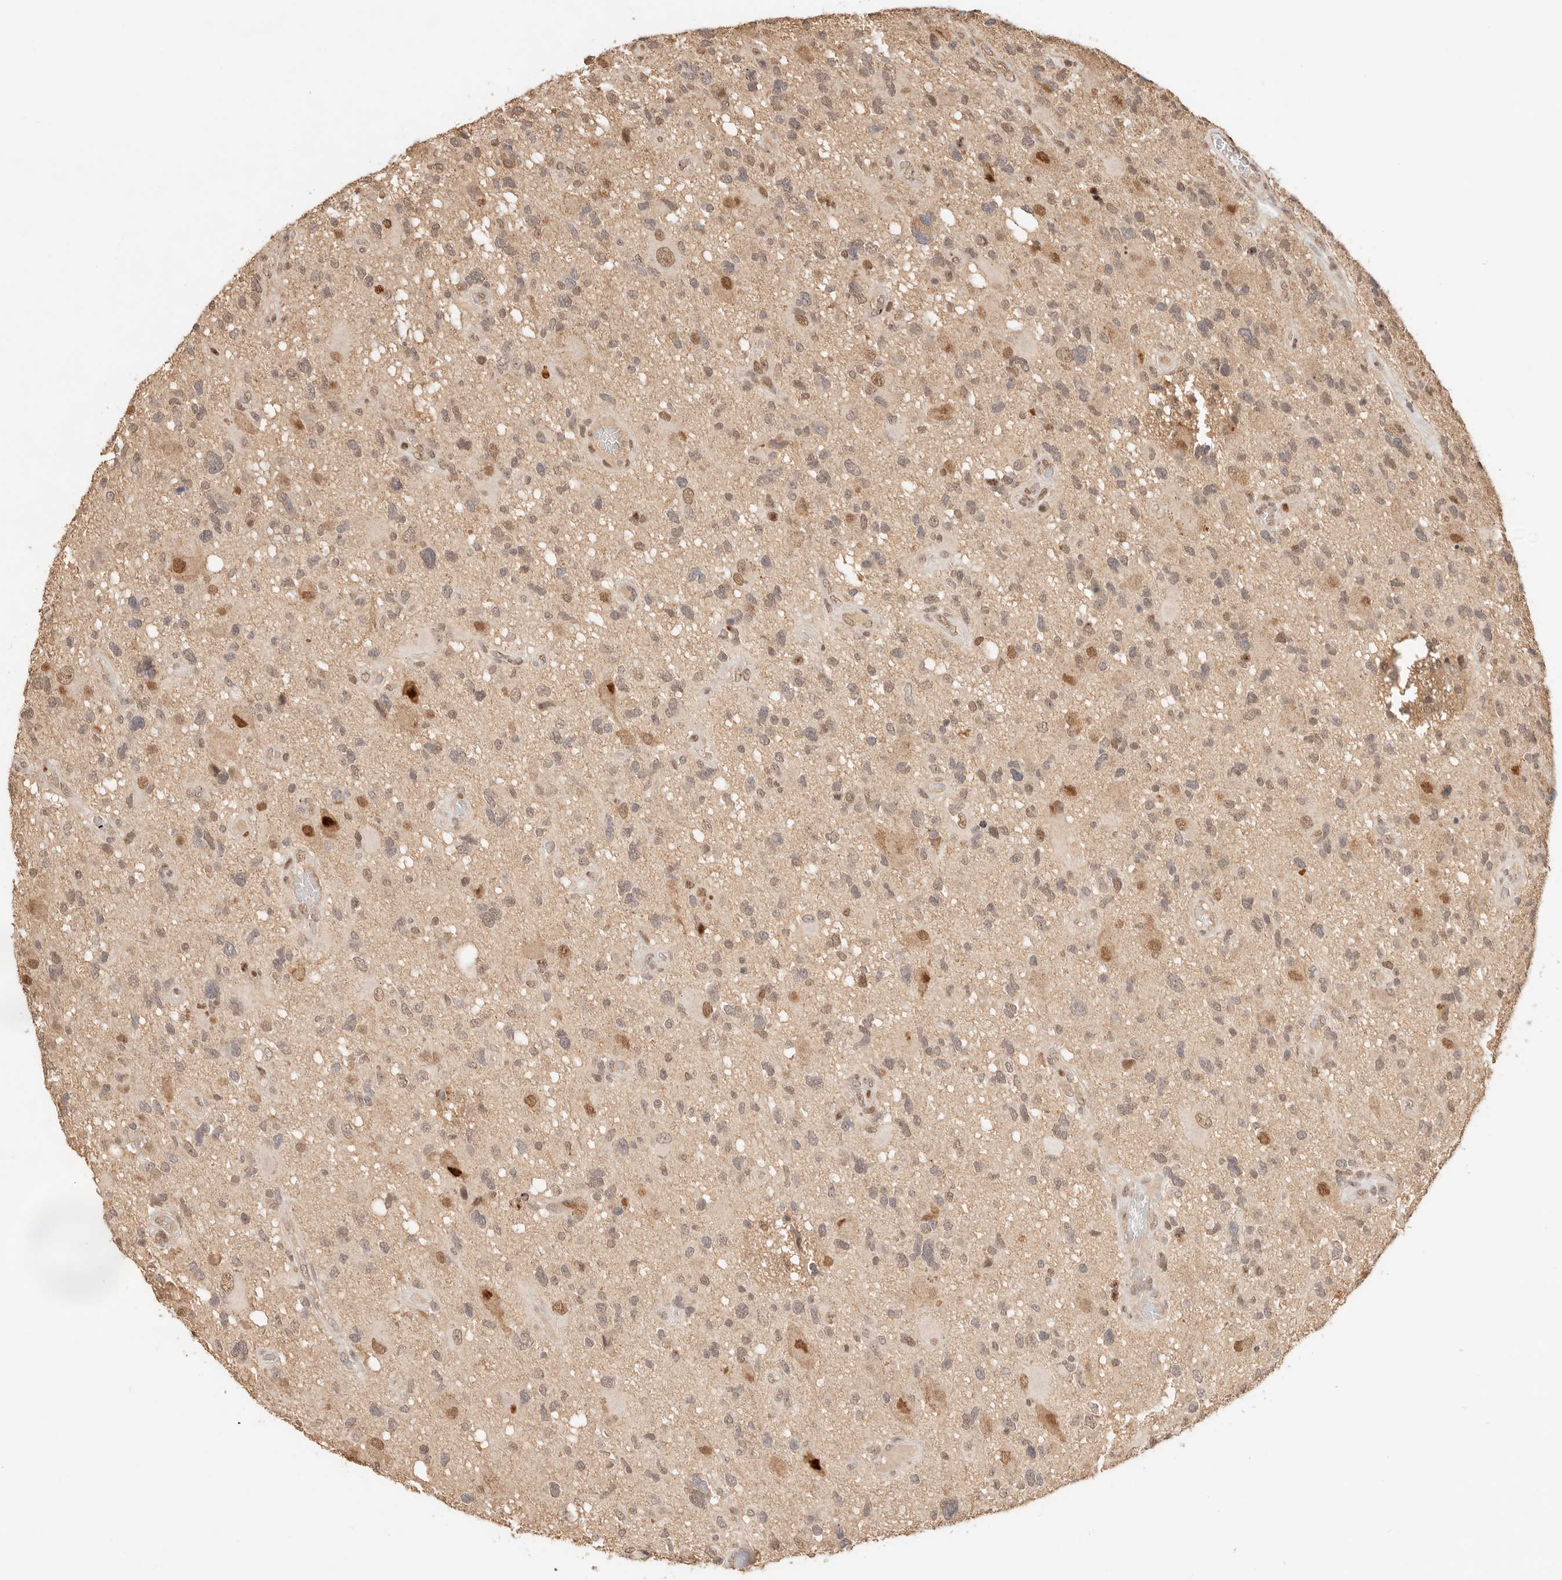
{"staining": {"intensity": "moderate", "quantity": "<25%", "location": "nuclear"}, "tissue": "glioma", "cell_type": "Tumor cells", "image_type": "cancer", "snomed": [{"axis": "morphology", "description": "Glioma, malignant, High grade"}, {"axis": "topography", "description": "Brain"}], "caption": "Immunohistochemistry micrograph of glioma stained for a protein (brown), which shows low levels of moderate nuclear positivity in approximately <25% of tumor cells.", "gene": "NPAS2", "patient": {"sex": "male", "age": 33}}